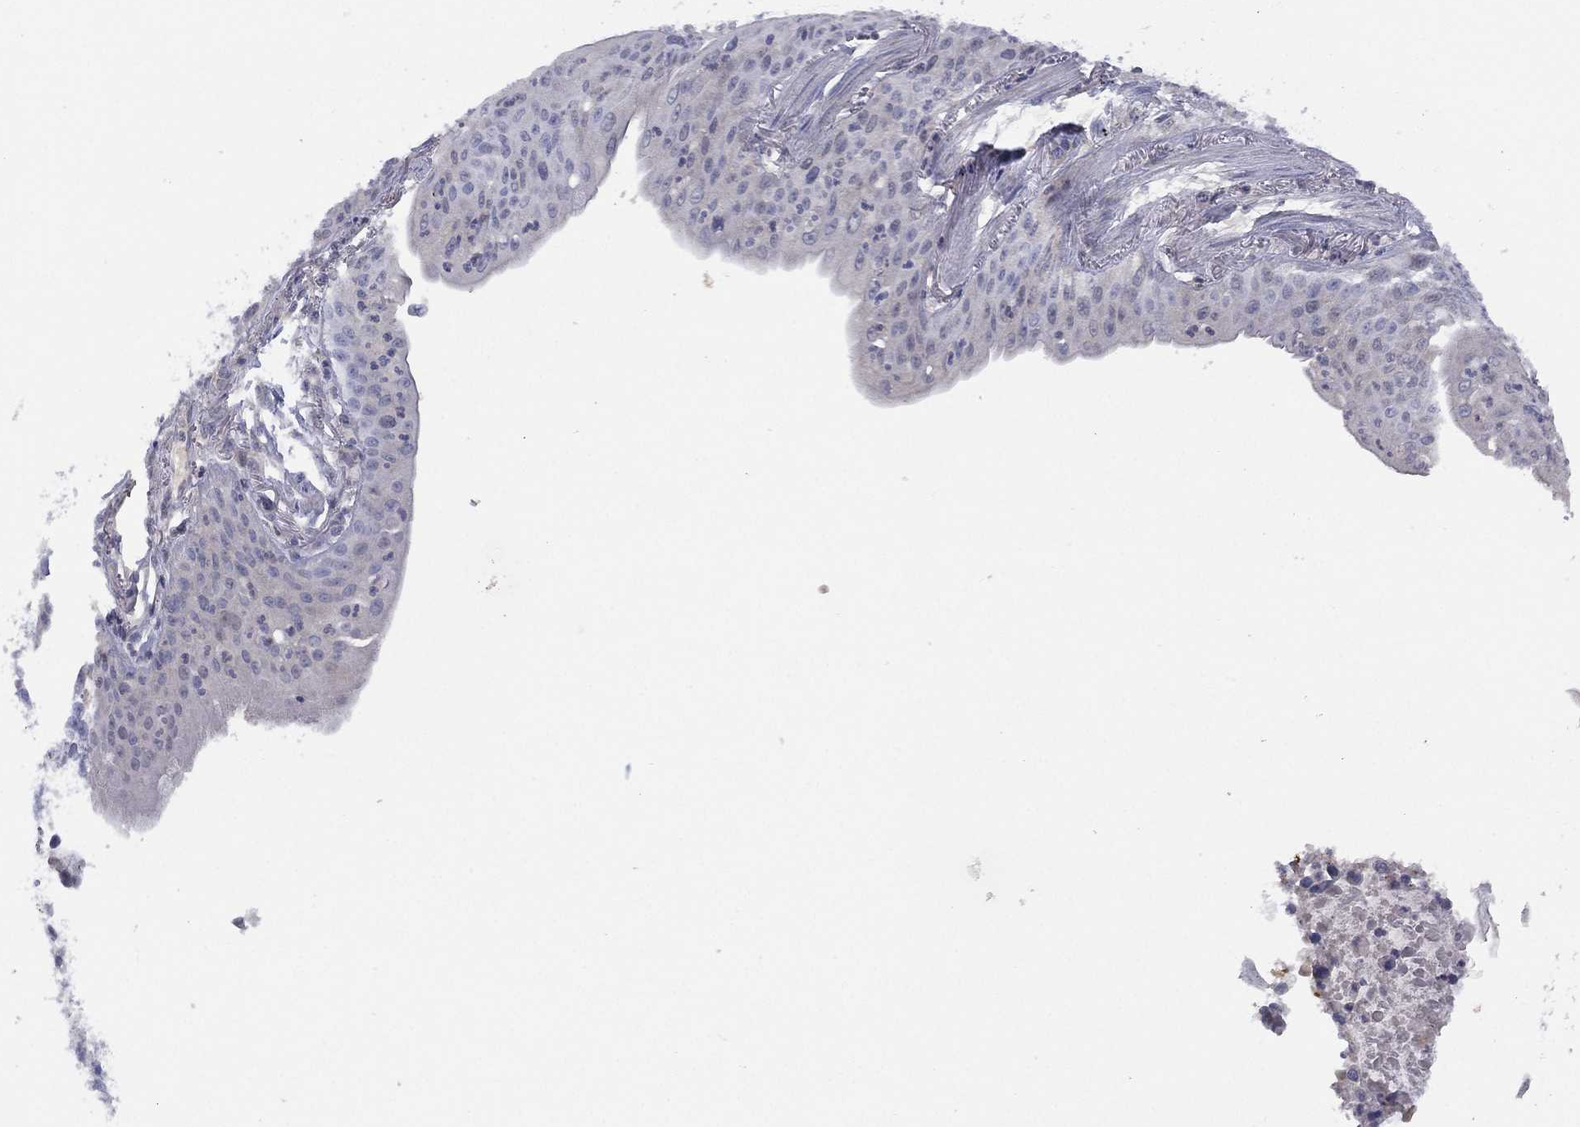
{"staining": {"intensity": "negative", "quantity": "none", "location": "none"}, "tissue": "lung cancer", "cell_type": "Tumor cells", "image_type": "cancer", "snomed": [{"axis": "morphology", "description": "Squamous cell carcinoma, NOS"}, {"axis": "topography", "description": "Lung"}], "caption": "There is no significant positivity in tumor cells of lung cancer (squamous cell carcinoma).", "gene": "DDAH1", "patient": {"sex": "male", "age": 73}}